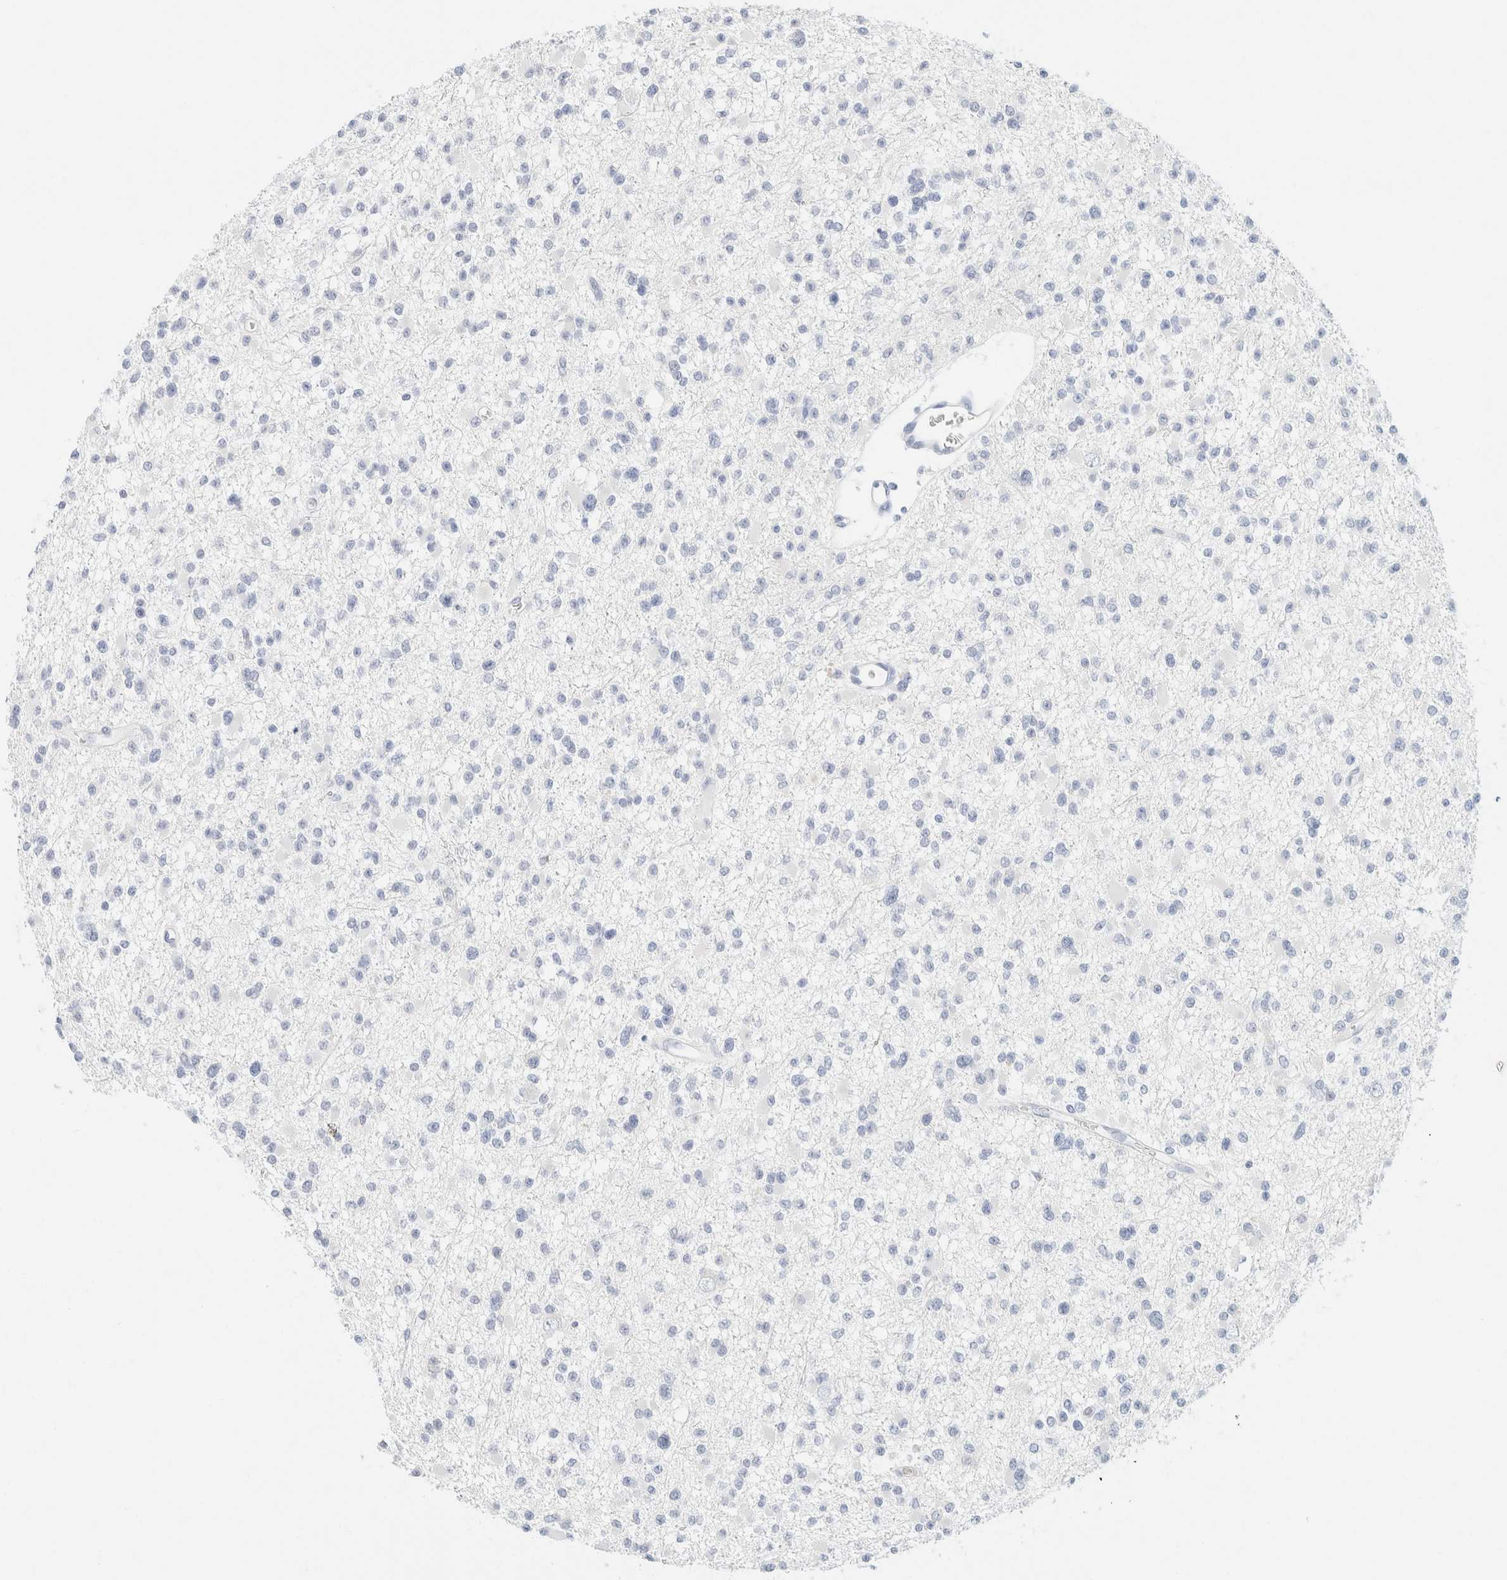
{"staining": {"intensity": "negative", "quantity": "none", "location": "none"}, "tissue": "glioma", "cell_type": "Tumor cells", "image_type": "cancer", "snomed": [{"axis": "morphology", "description": "Glioma, malignant, Low grade"}, {"axis": "topography", "description": "Brain"}], "caption": "Tumor cells show no significant expression in glioma.", "gene": "KRT20", "patient": {"sex": "female", "age": 22}}